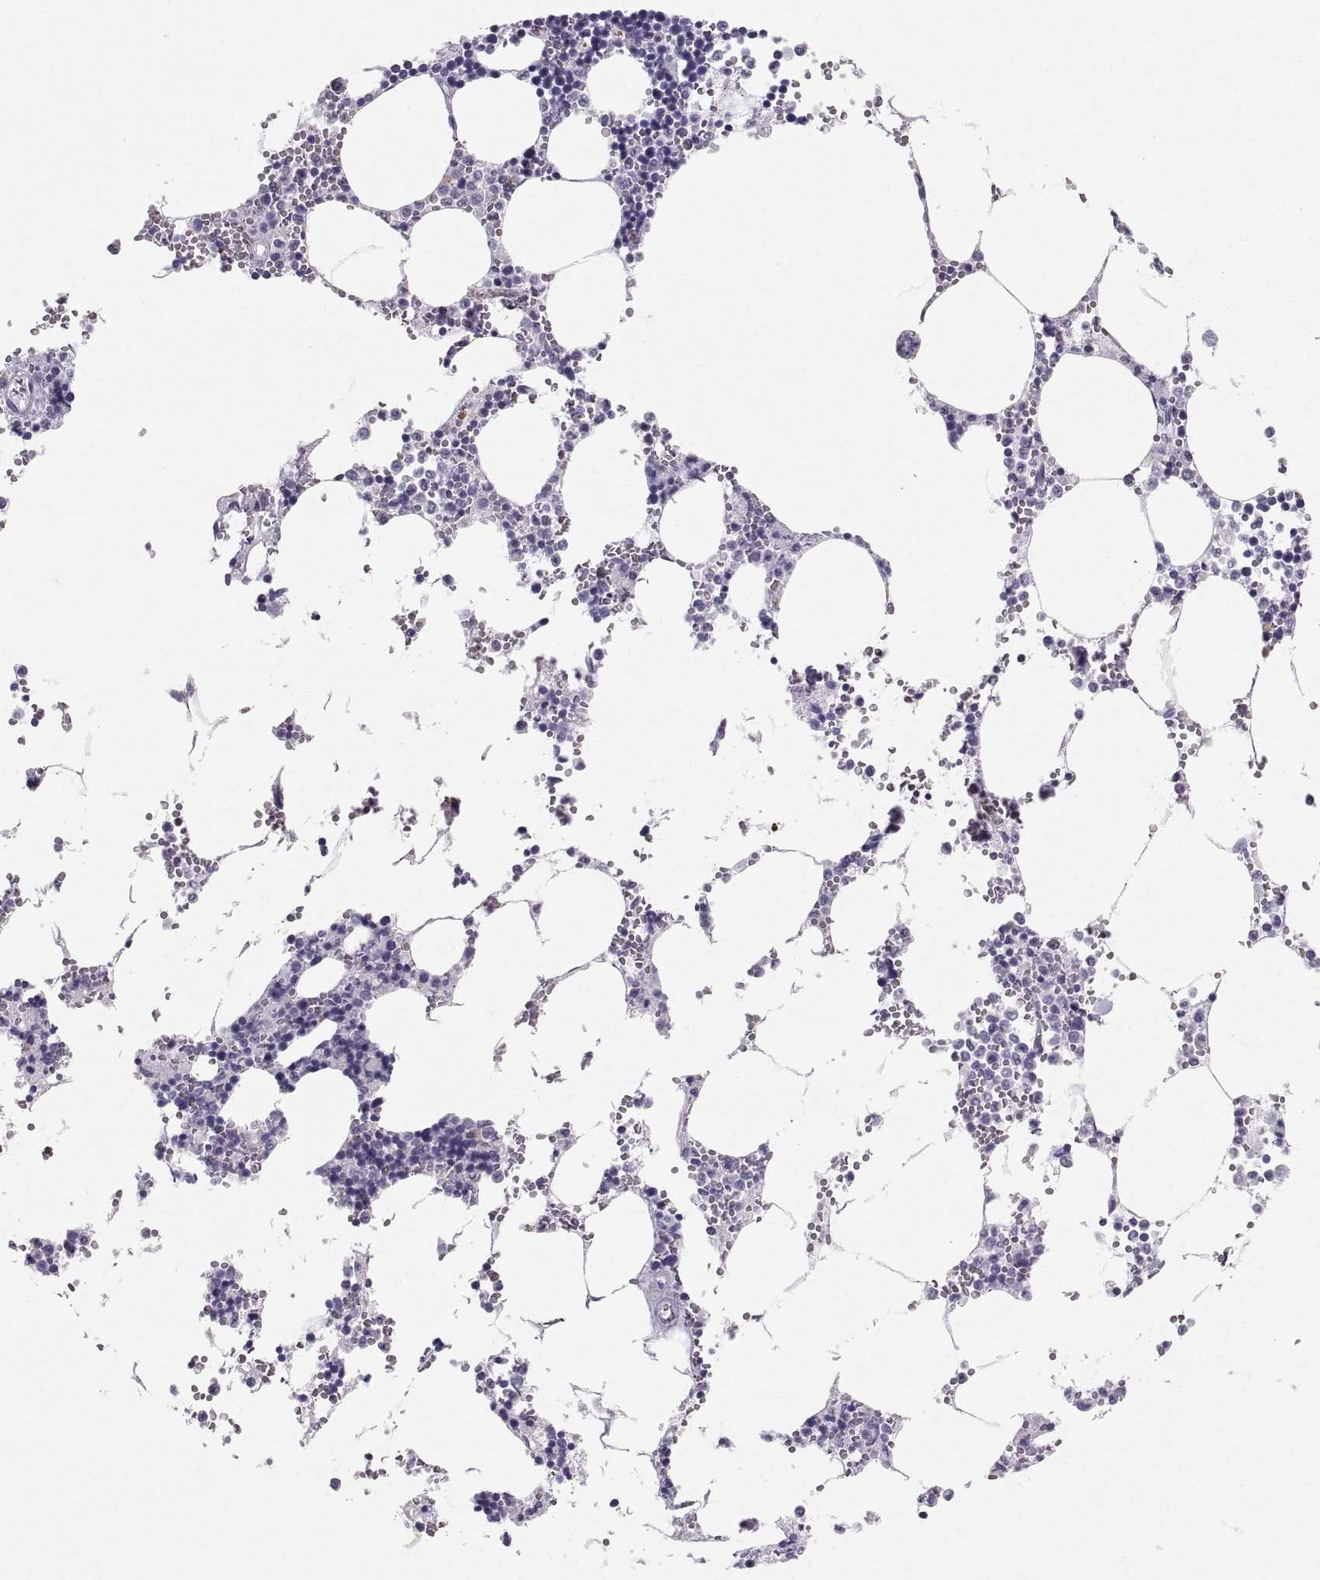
{"staining": {"intensity": "negative", "quantity": "none", "location": "none"}, "tissue": "bone marrow", "cell_type": "Hematopoietic cells", "image_type": "normal", "snomed": [{"axis": "morphology", "description": "Normal tissue, NOS"}, {"axis": "topography", "description": "Bone marrow"}], "caption": "Human bone marrow stained for a protein using immunohistochemistry (IHC) exhibits no staining in hematopoietic cells.", "gene": "SLC22A6", "patient": {"sex": "male", "age": 54}}